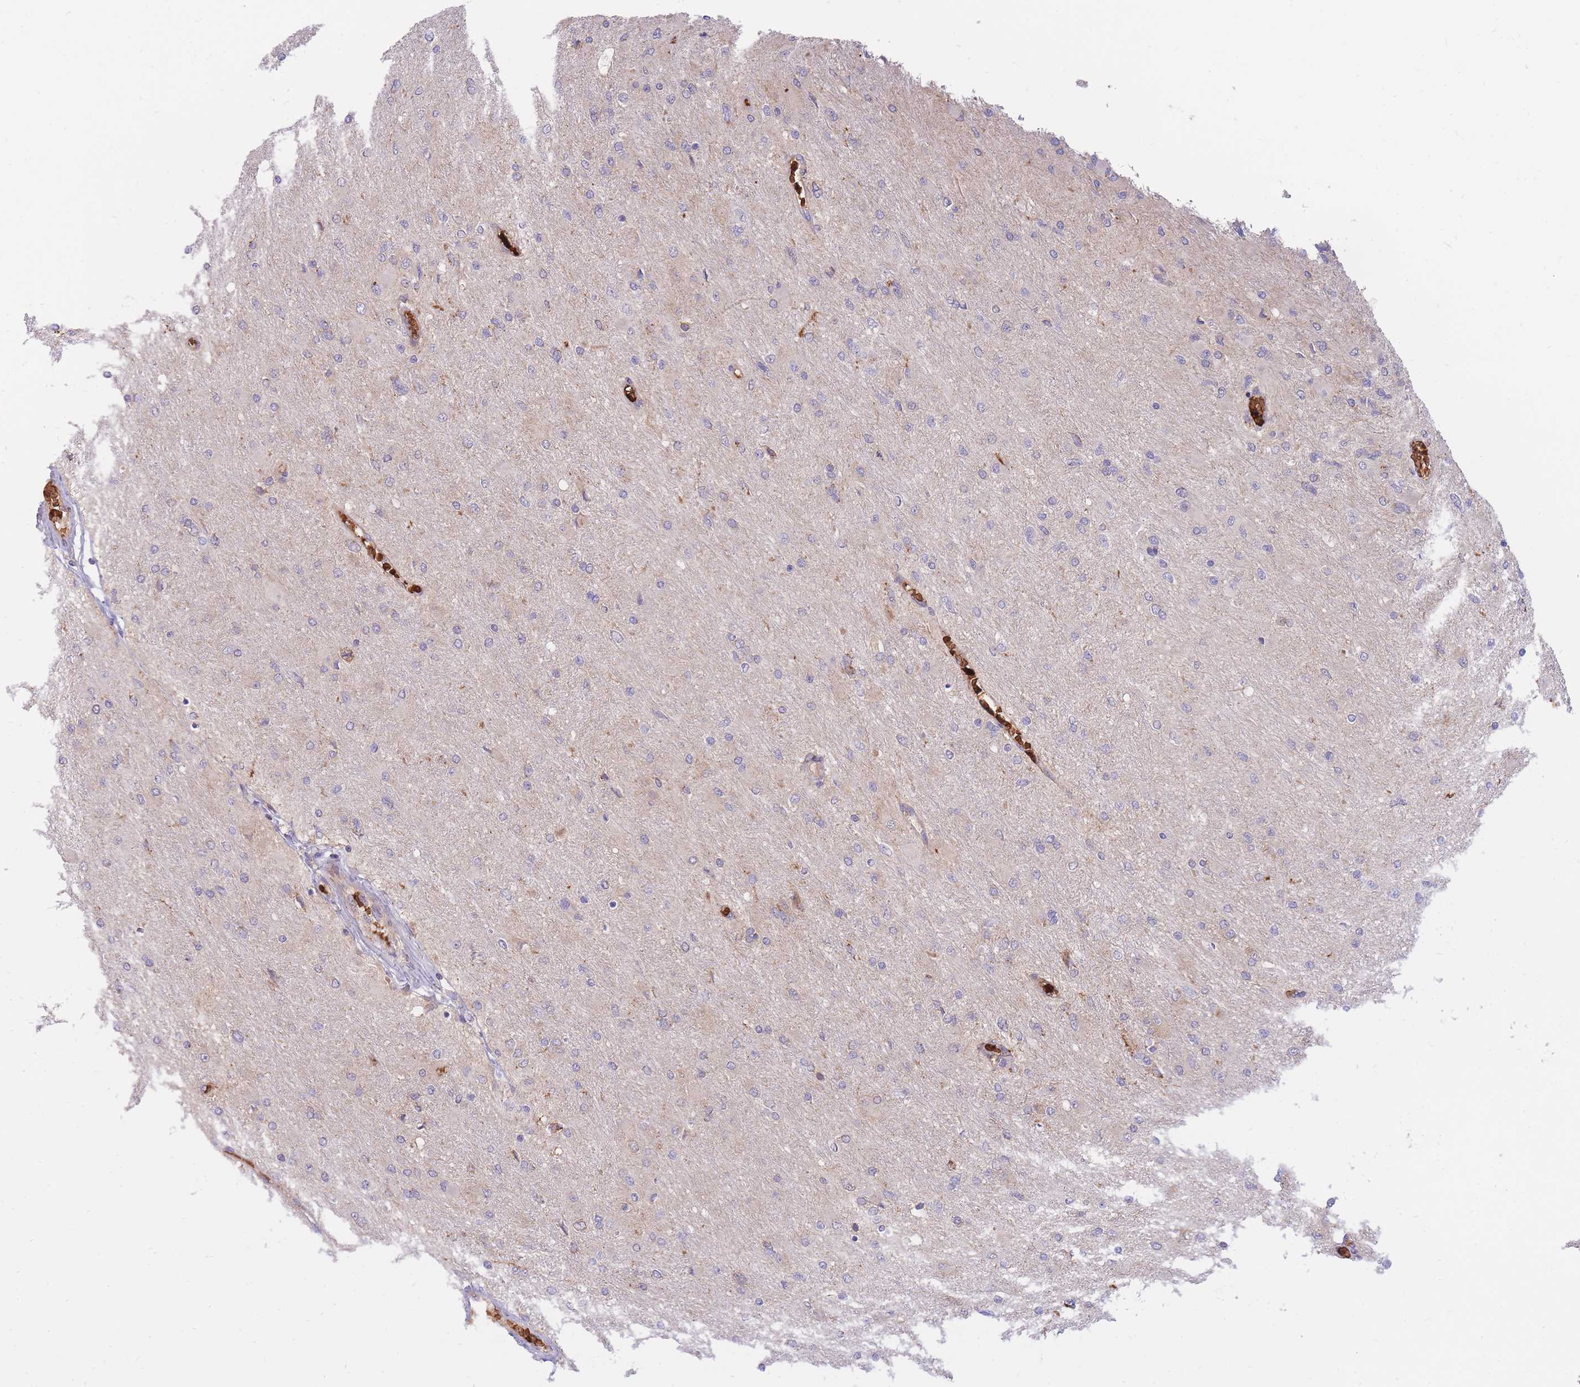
{"staining": {"intensity": "negative", "quantity": "none", "location": "none"}, "tissue": "glioma", "cell_type": "Tumor cells", "image_type": "cancer", "snomed": [{"axis": "morphology", "description": "Glioma, malignant, High grade"}, {"axis": "topography", "description": "Cerebral cortex"}], "caption": "This is a micrograph of IHC staining of glioma, which shows no positivity in tumor cells. The staining is performed using DAB brown chromogen with nuclei counter-stained in using hematoxylin.", "gene": "ATP10D", "patient": {"sex": "female", "age": 36}}